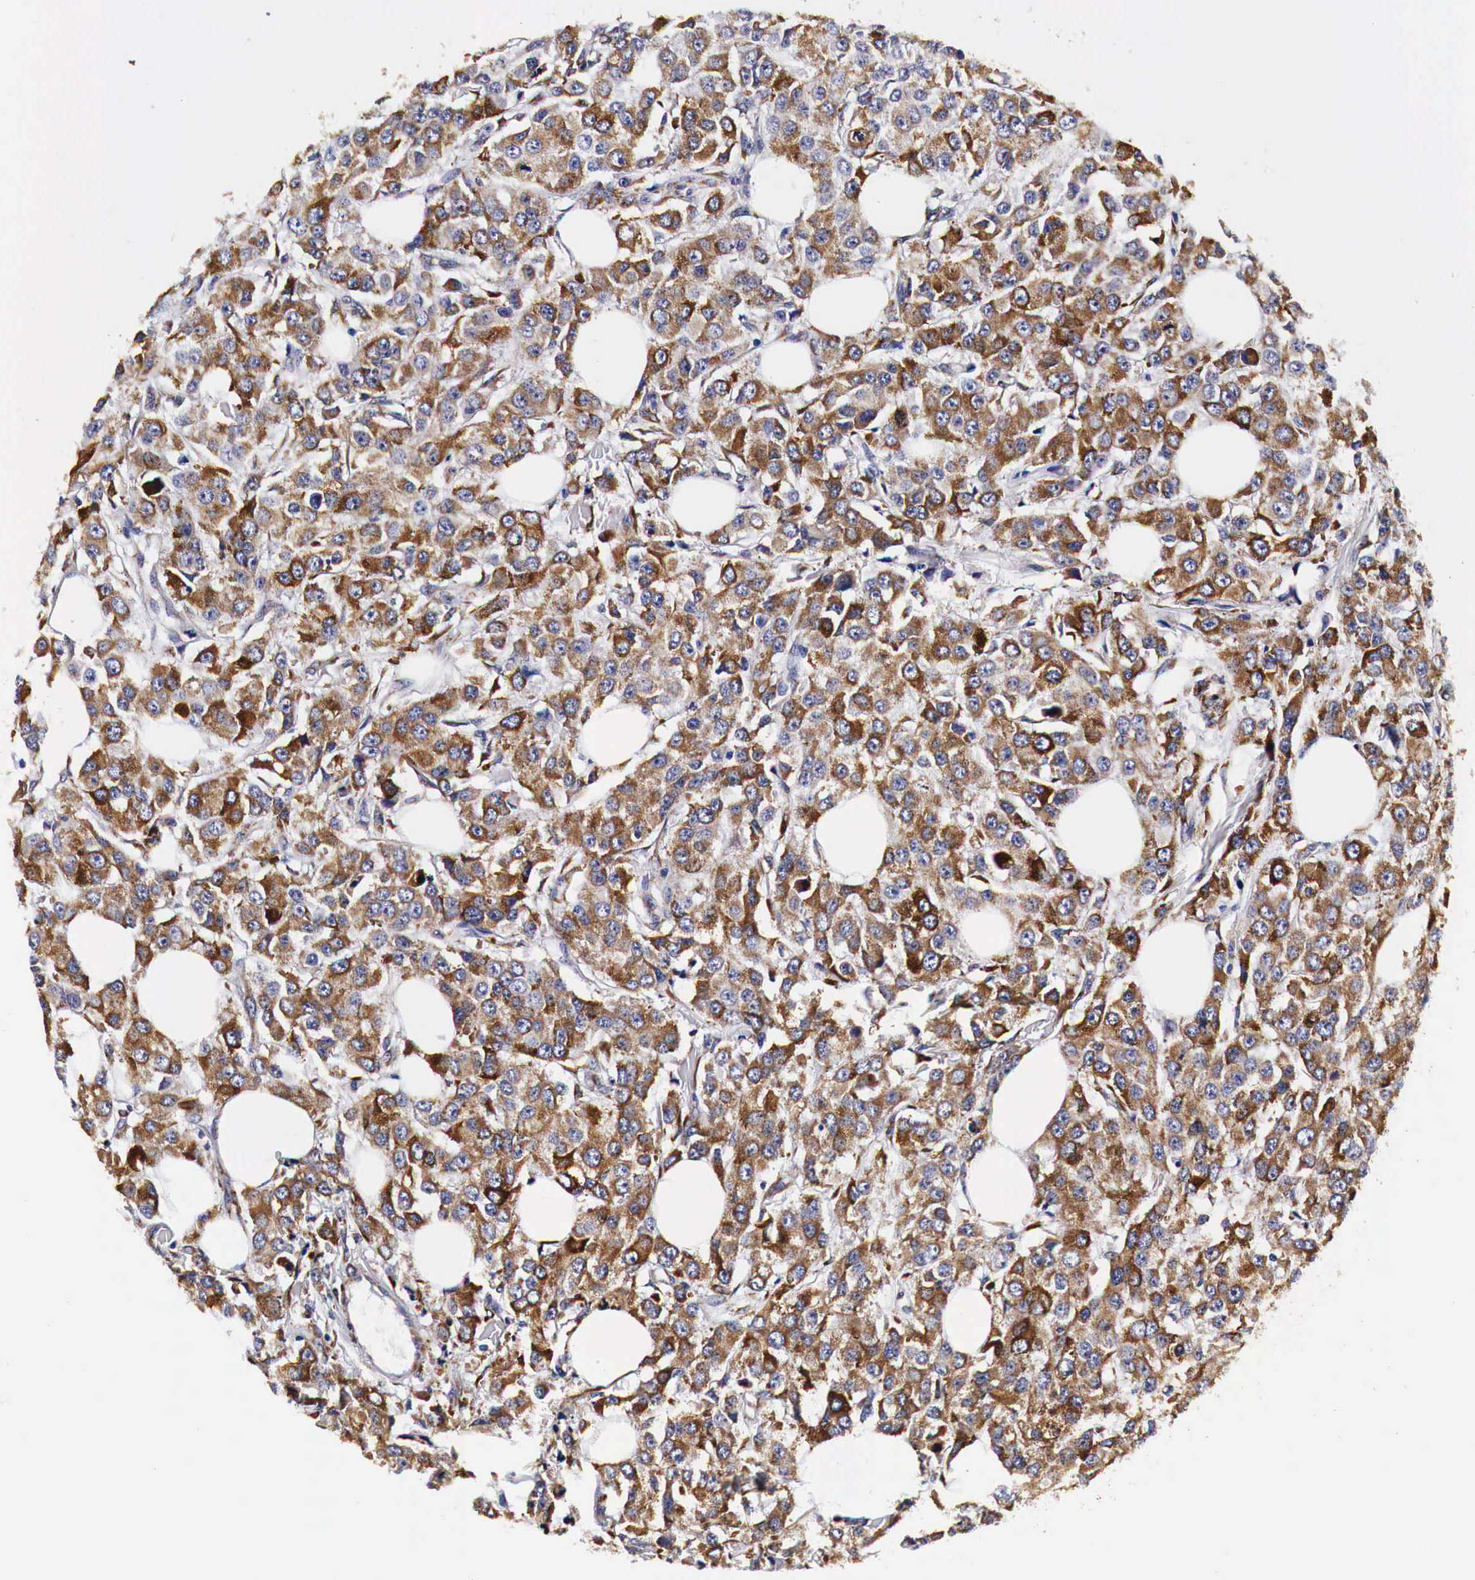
{"staining": {"intensity": "strong", "quantity": ">75%", "location": "cytoplasmic/membranous"}, "tissue": "breast cancer", "cell_type": "Tumor cells", "image_type": "cancer", "snomed": [{"axis": "morphology", "description": "Duct carcinoma"}, {"axis": "topography", "description": "Breast"}], "caption": "The micrograph exhibits a brown stain indicating the presence of a protein in the cytoplasmic/membranous of tumor cells in breast cancer (intraductal carcinoma). (DAB IHC, brown staining for protein, blue staining for nuclei).", "gene": "CKAP4", "patient": {"sex": "female", "age": 58}}